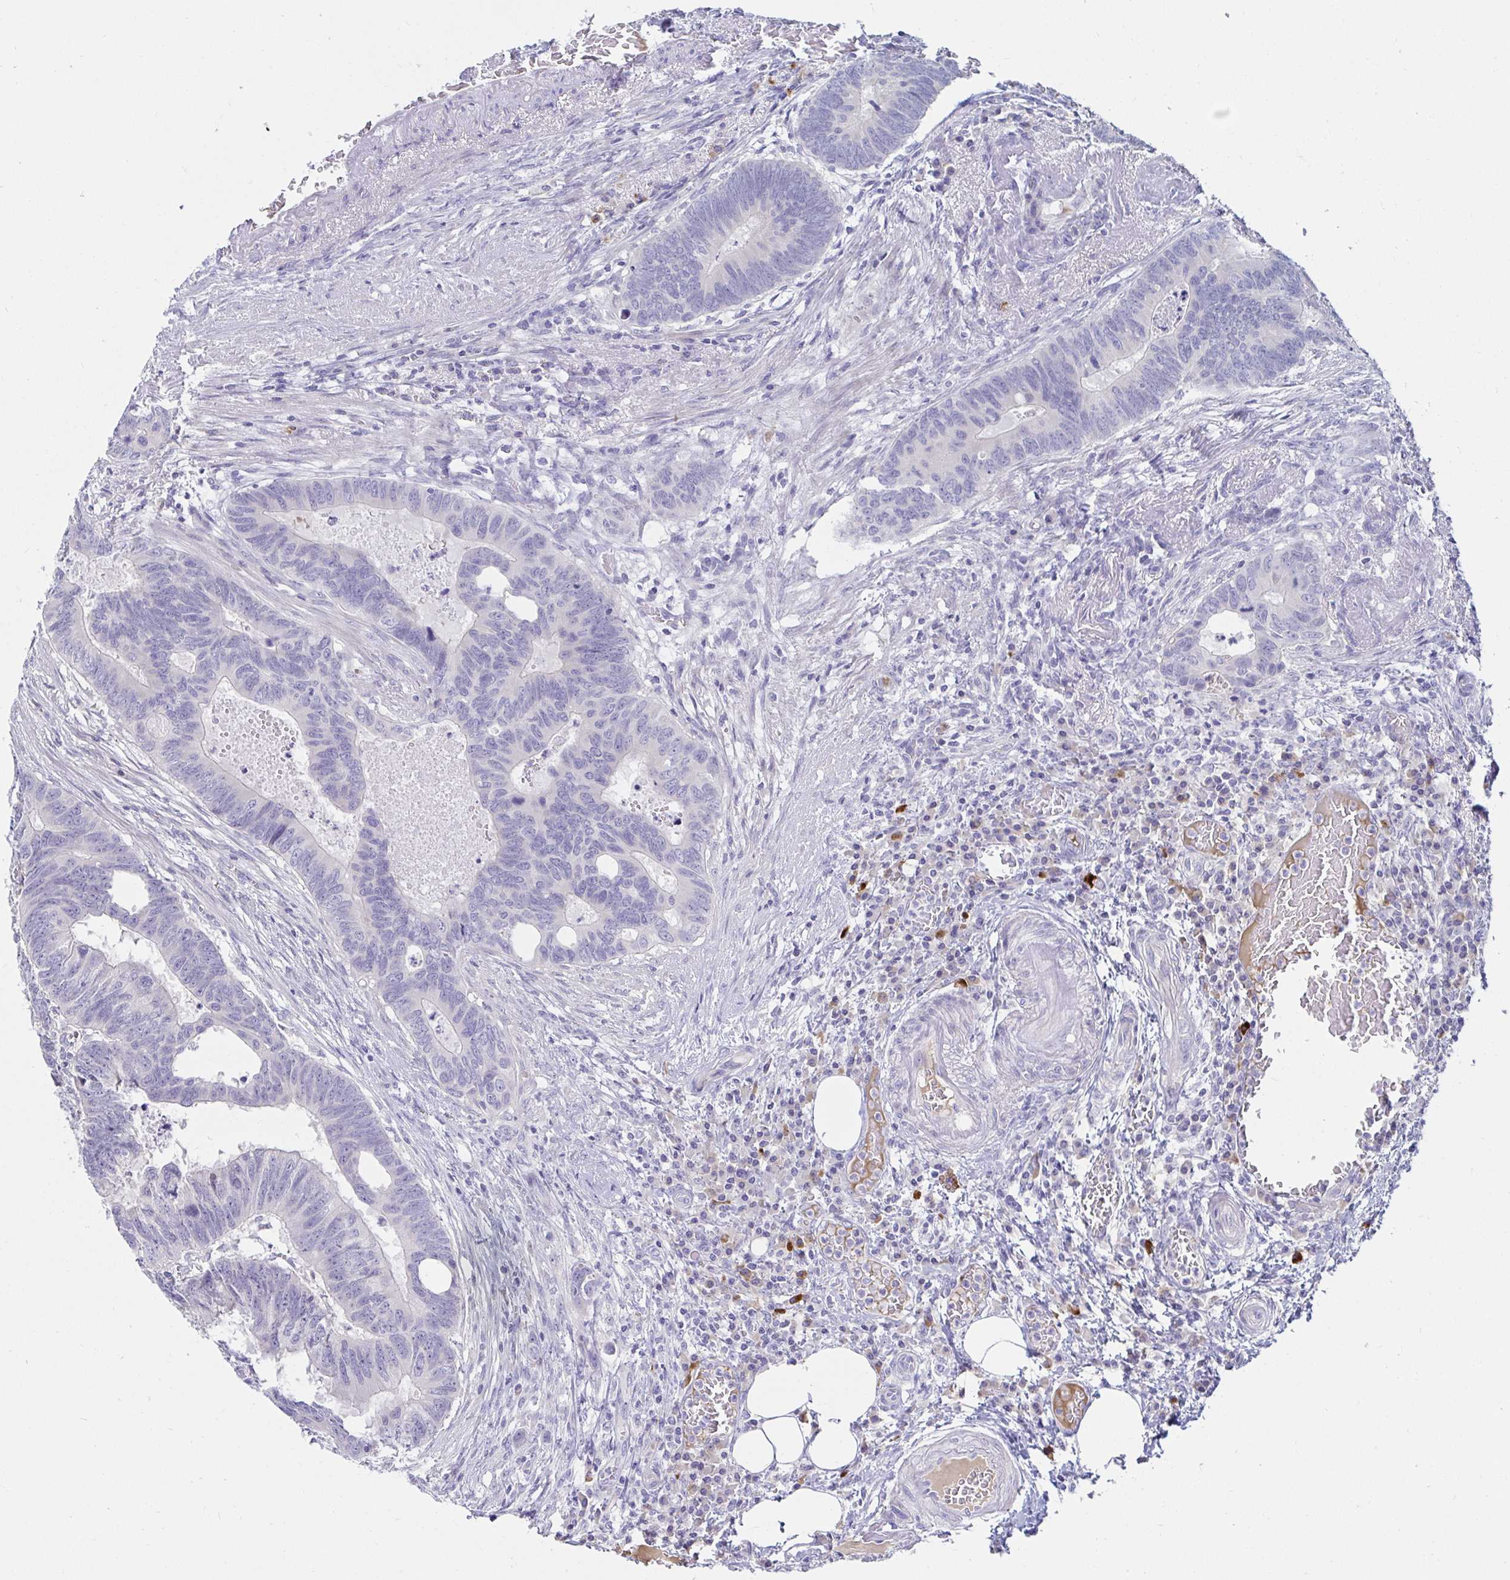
{"staining": {"intensity": "negative", "quantity": "none", "location": "none"}, "tissue": "colorectal cancer", "cell_type": "Tumor cells", "image_type": "cancer", "snomed": [{"axis": "morphology", "description": "Adenocarcinoma, NOS"}, {"axis": "topography", "description": "Colon"}], "caption": "Adenocarcinoma (colorectal) was stained to show a protein in brown. There is no significant positivity in tumor cells. (Immunohistochemistry, brightfield microscopy, high magnification).", "gene": "C4orf17", "patient": {"sex": "male", "age": 62}}